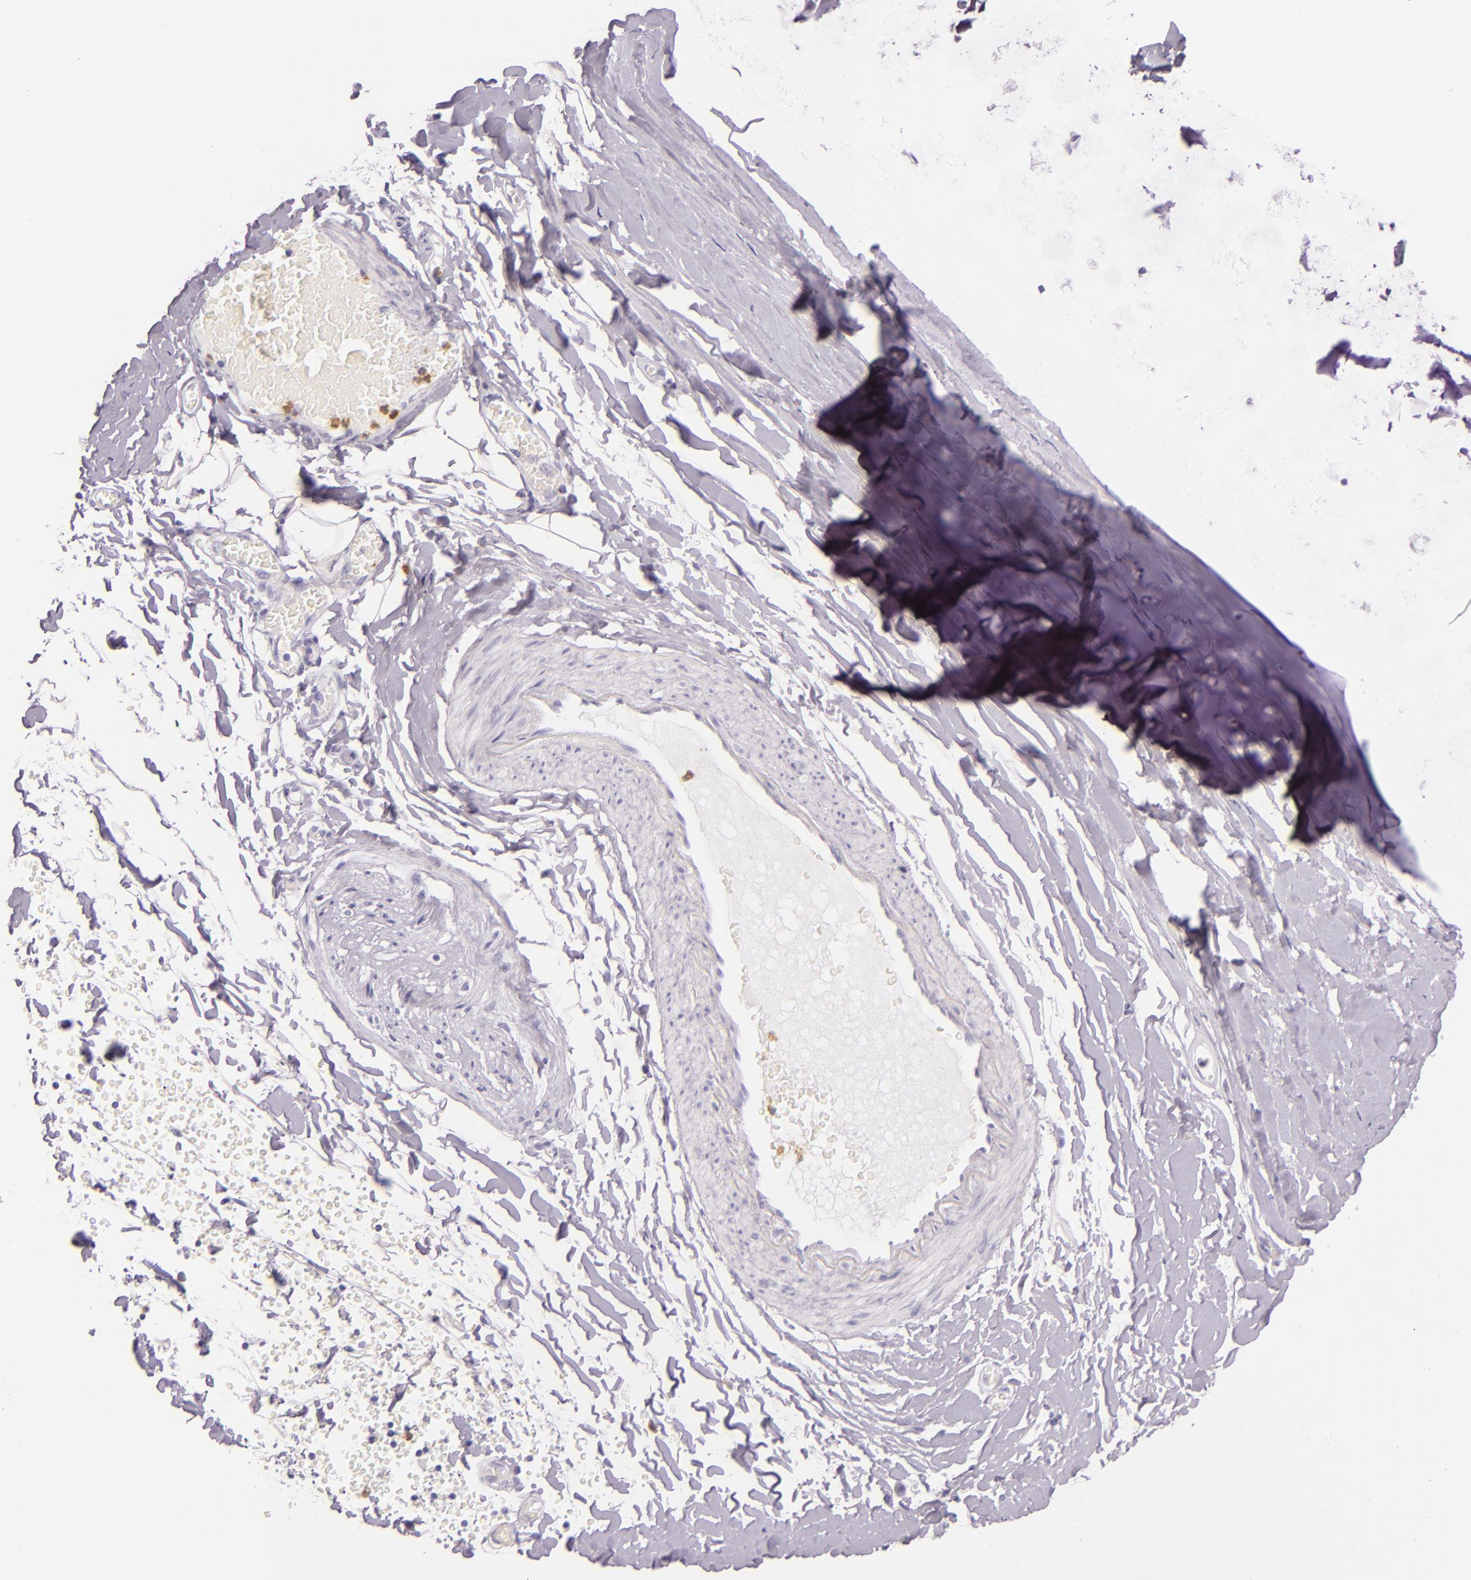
{"staining": {"intensity": "negative", "quantity": "none", "location": "none"}, "tissue": "adipose tissue", "cell_type": "Adipocytes", "image_type": "normal", "snomed": [{"axis": "morphology", "description": "Normal tissue, NOS"}, {"axis": "topography", "description": "Bronchus"}, {"axis": "topography", "description": "Lung"}], "caption": "The micrograph displays no significant staining in adipocytes of adipose tissue.", "gene": "CEACAM1", "patient": {"sex": "female", "age": 56}}